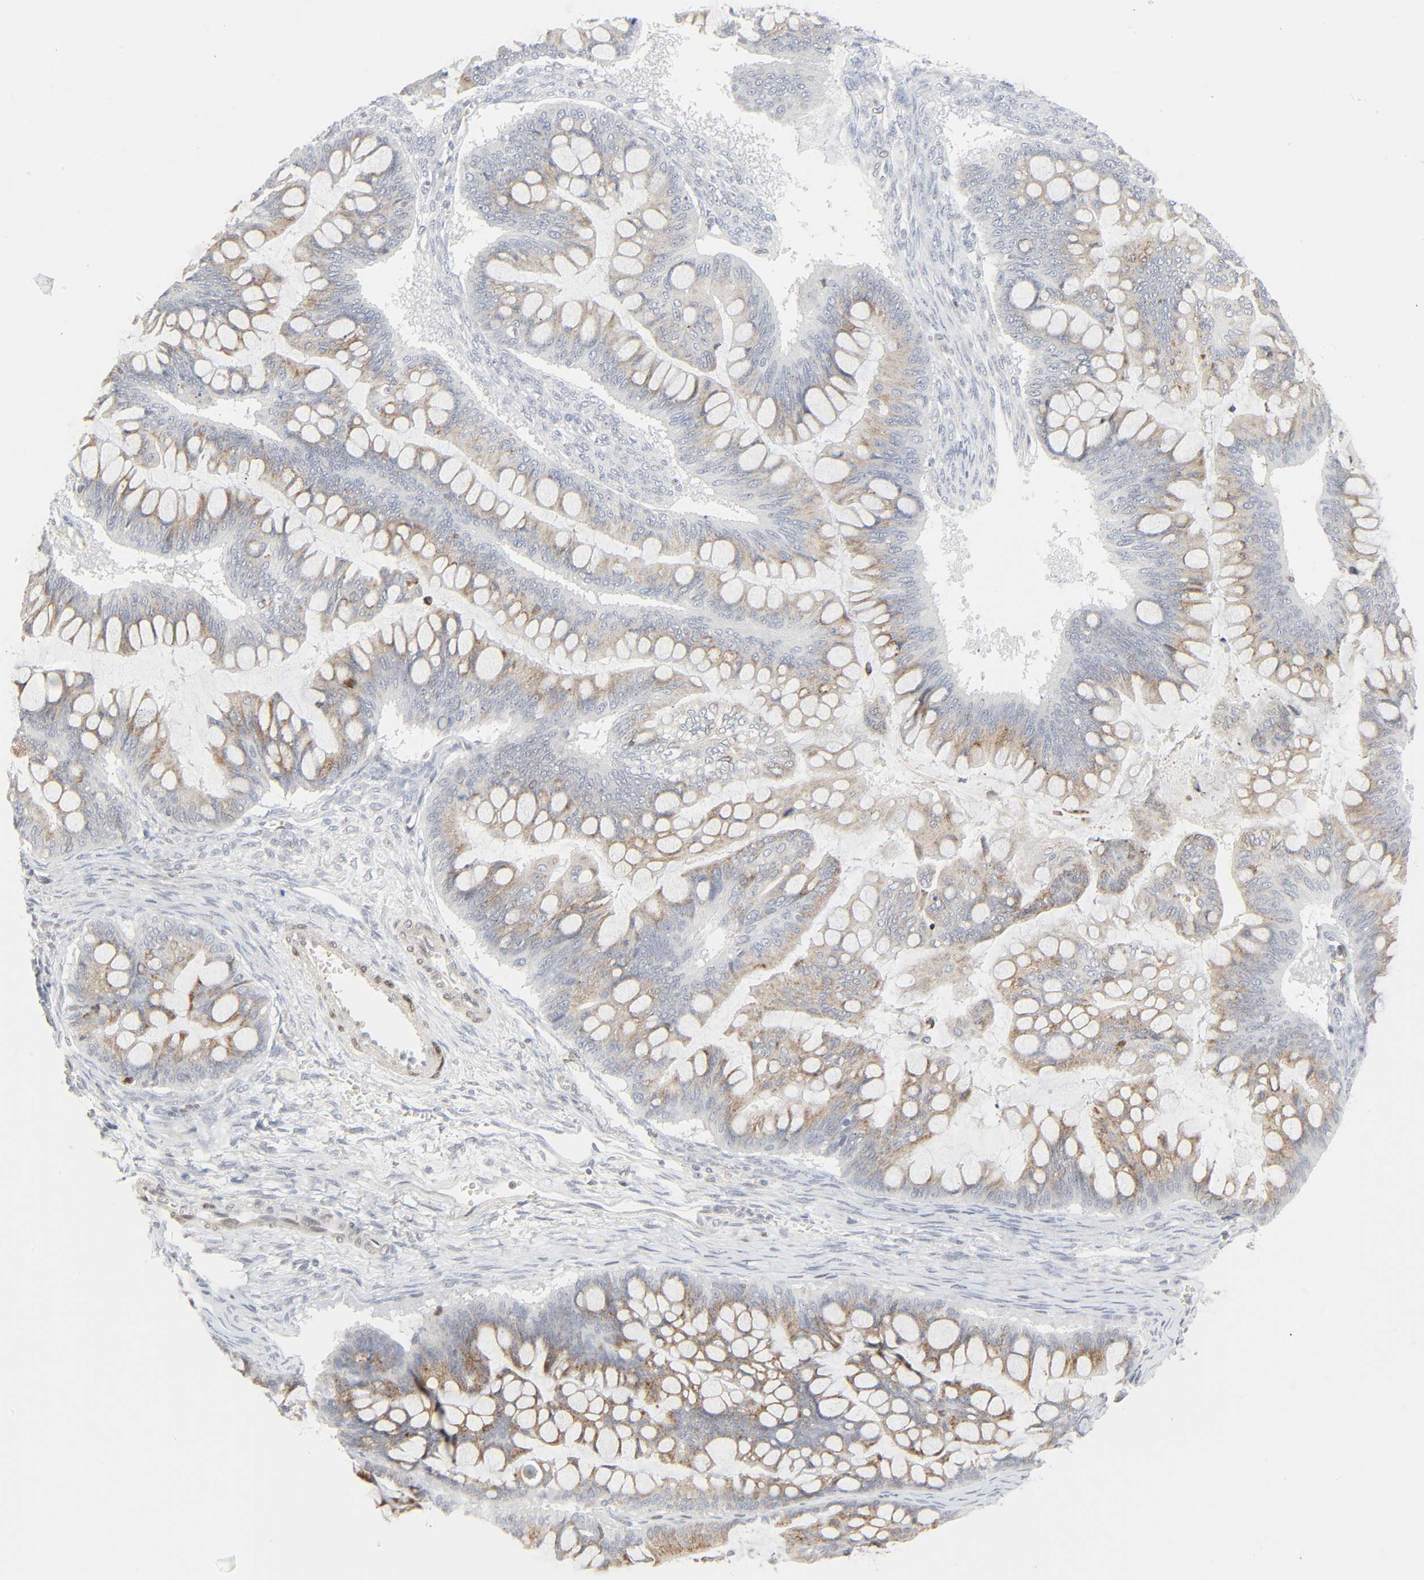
{"staining": {"intensity": "moderate", "quantity": ">75%", "location": "cytoplasmic/membranous"}, "tissue": "ovarian cancer", "cell_type": "Tumor cells", "image_type": "cancer", "snomed": [{"axis": "morphology", "description": "Cystadenocarcinoma, mucinous, NOS"}, {"axis": "topography", "description": "Ovary"}], "caption": "An immunohistochemistry micrograph of neoplastic tissue is shown. Protein staining in brown shows moderate cytoplasmic/membranous positivity in ovarian cancer (mucinous cystadenocarcinoma) within tumor cells.", "gene": "ZBTB16", "patient": {"sex": "female", "age": 73}}